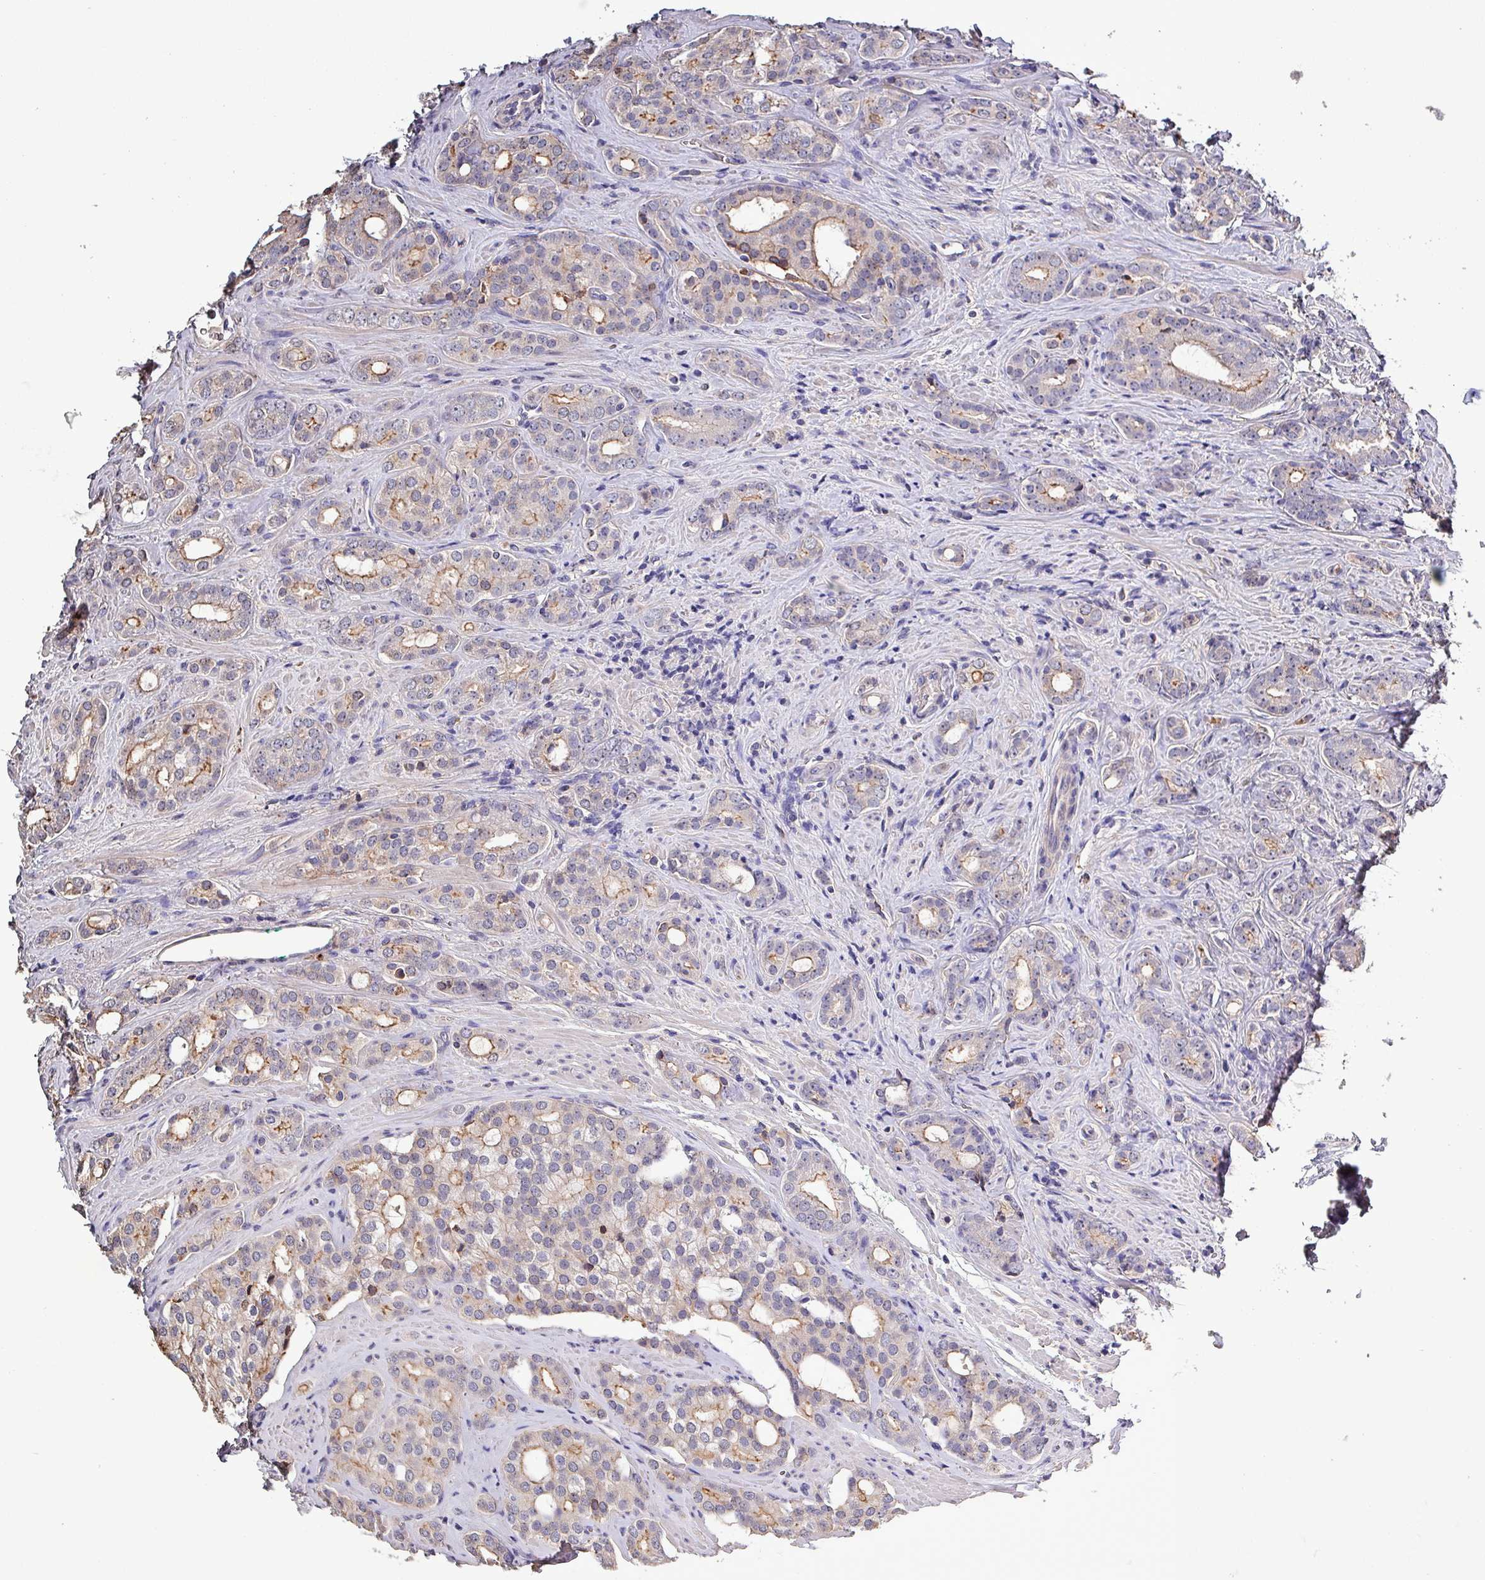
{"staining": {"intensity": "weak", "quantity": "25%-75%", "location": "cytoplasmic/membranous"}, "tissue": "prostate cancer", "cell_type": "Tumor cells", "image_type": "cancer", "snomed": [{"axis": "morphology", "description": "Adenocarcinoma, High grade"}, {"axis": "topography", "description": "Prostate"}], "caption": "Protein expression analysis of human prostate cancer (adenocarcinoma (high-grade)) reveals weak cytoplasmic/membranous staining in about 25%-75% of tumor cells.", "gene": "HTRA4", "patient": {"sex": "male", "age": 63}}